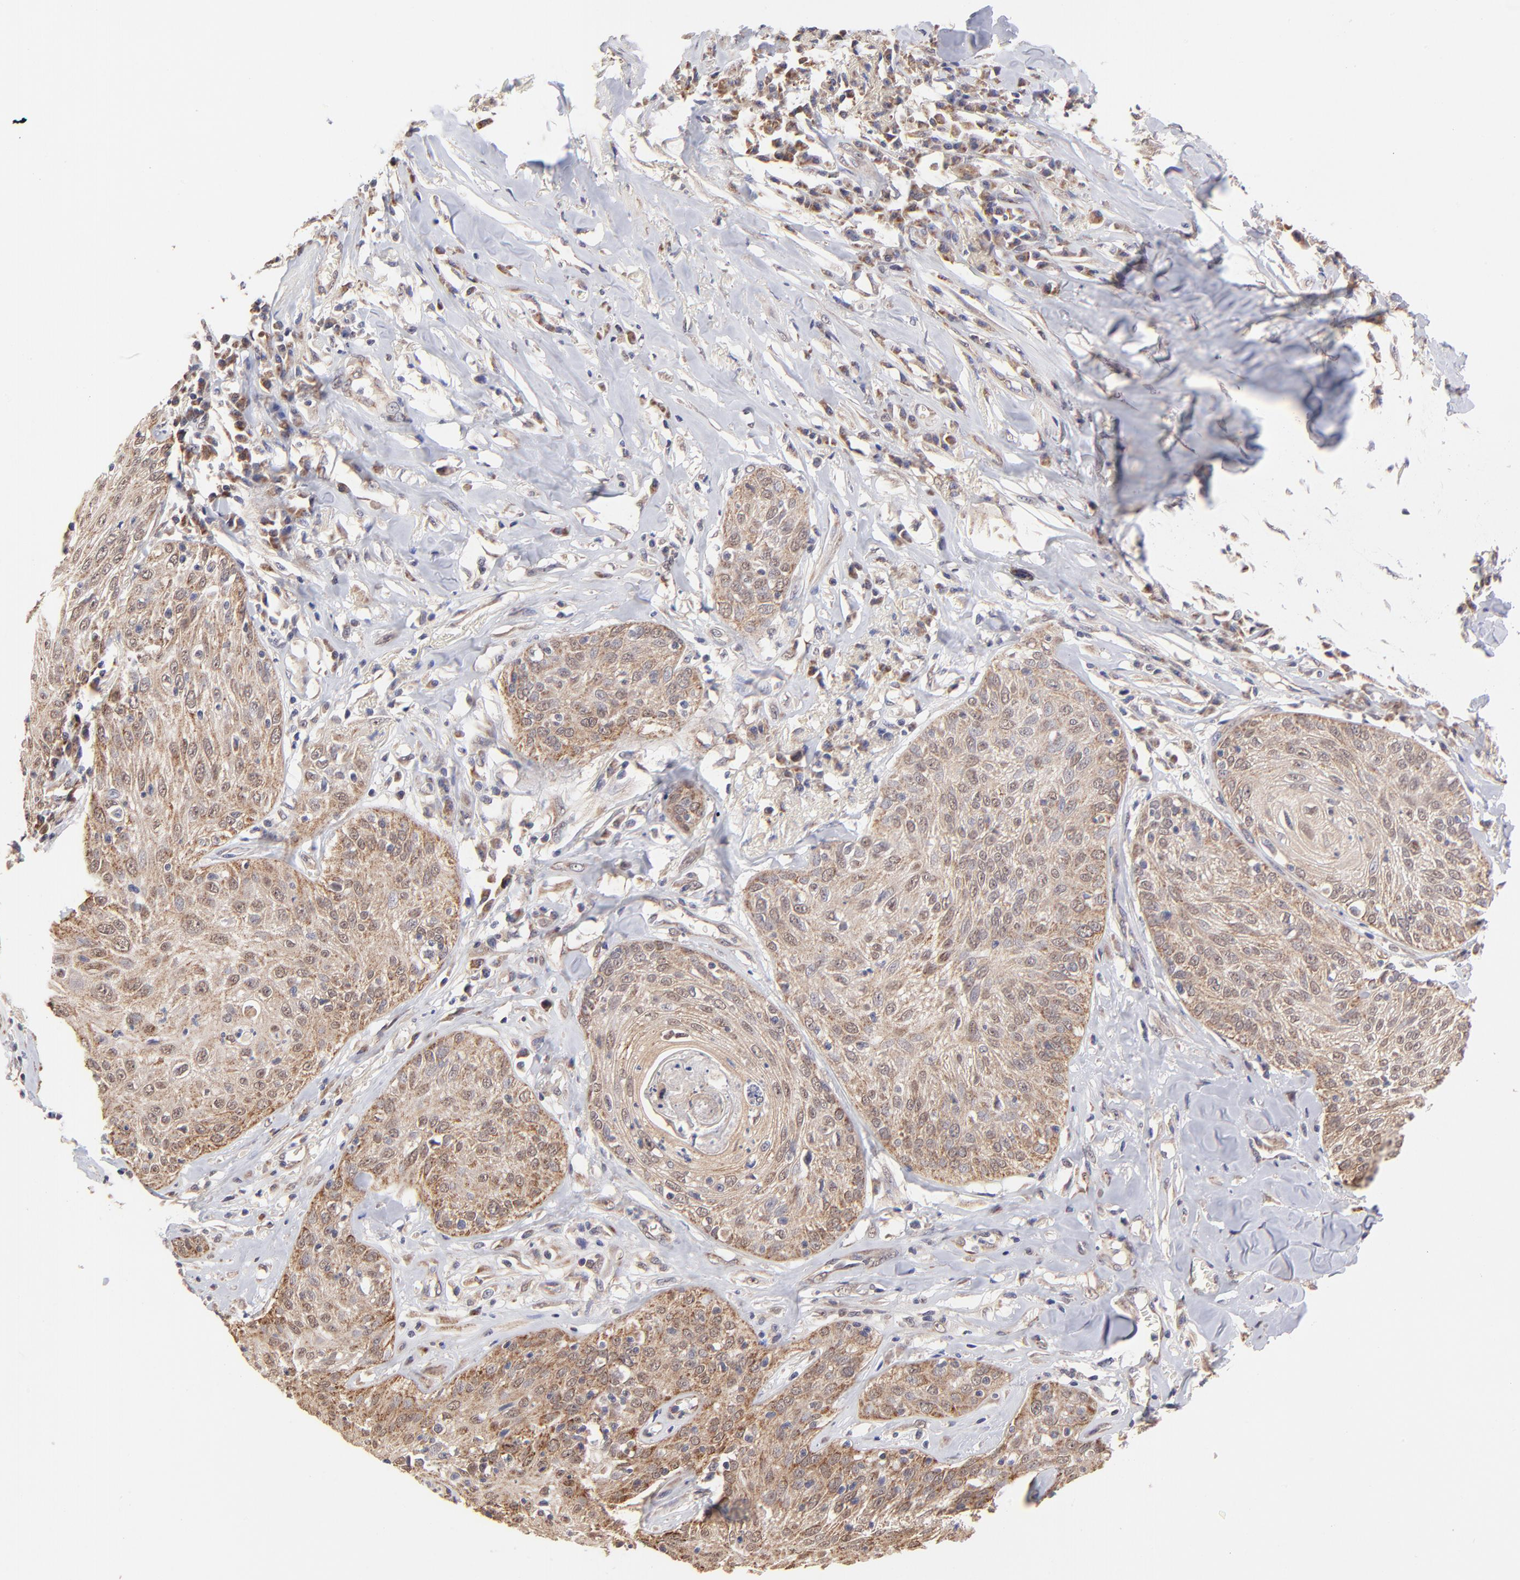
{"staining": {"intensity": "moderate", "quantity": ">75%", "location": "cytoplasmic/membranous"}, "tissue": "skin cancer", "cell_type": "Tumor cells", "image_type": "cancer", "snomed": [{"axis": "morphology", "description": "Squamous cell carcinoma, NOS"}, {"axis": "topography", "description": "Skin"}], "caption": "Immunohistochemistry (IHC) (DAB (3,3'-diaminobenzidine)) staining of human squamous cell carcinoma (skin) reveals moderate cytoplasmic/membranous protein positivity in about >75% of tumor cells.", "gene": "UBE2H", "patient": {"sex": "male", "age": 65}}